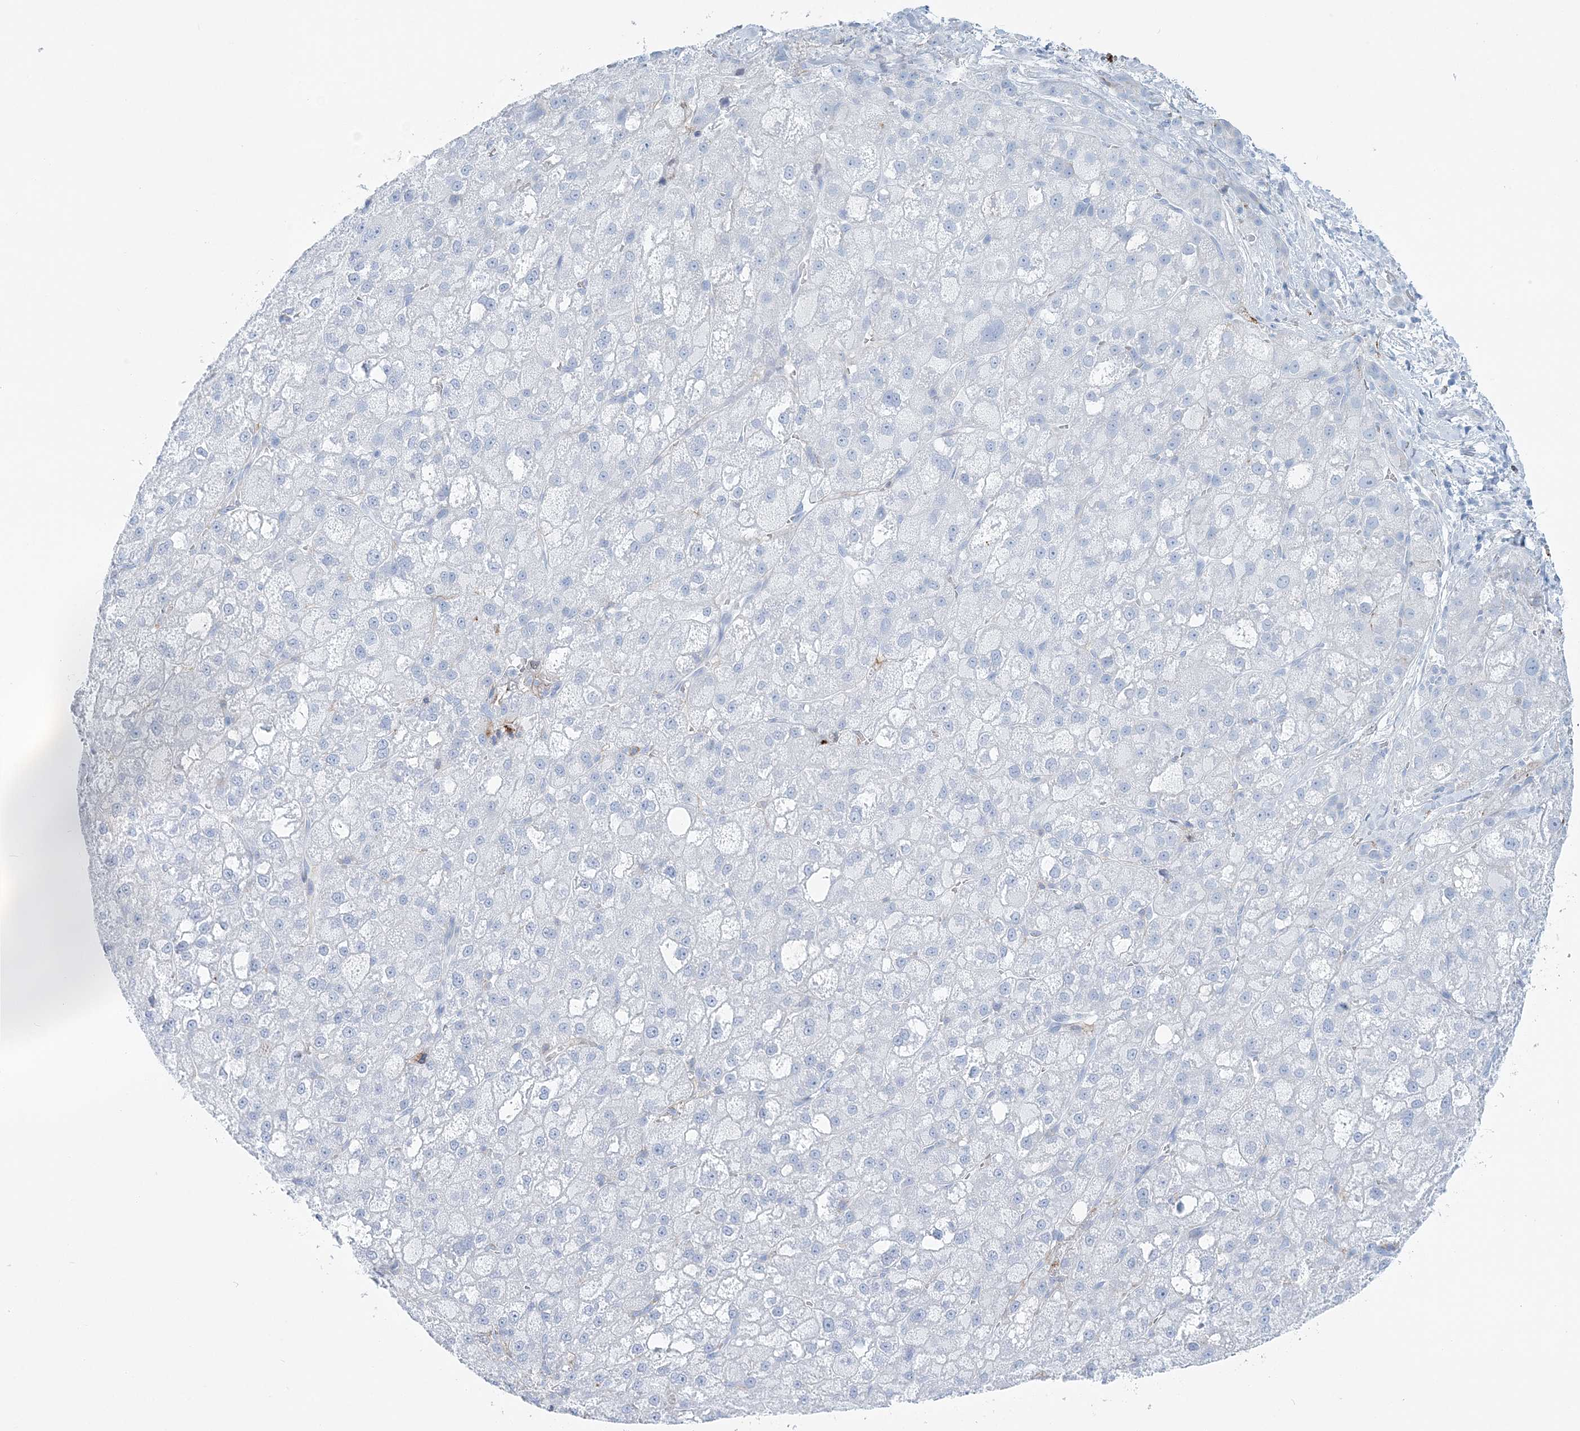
{"staining": {"intensity": "negative", "quantity": "none", "location": "none"}, "tissue": "liver cancer", "cell_type": "Tumor cells", "image_type": "cancer", "snomed": [{"axis": "morphology", "description": "Carcinoma, Hepatocellular, NOS"}, {"axis": "topography", "description": "Liver"}], "caption": "Tumor cells show no significant protein staining in liver cancer (hepatocellular carcinoma). (Immunohistochemistry (ihc), brightfield microscopy, high magnification).", "gene": "NKX6-1", "patient": {"sex": "male", "age": 57}}